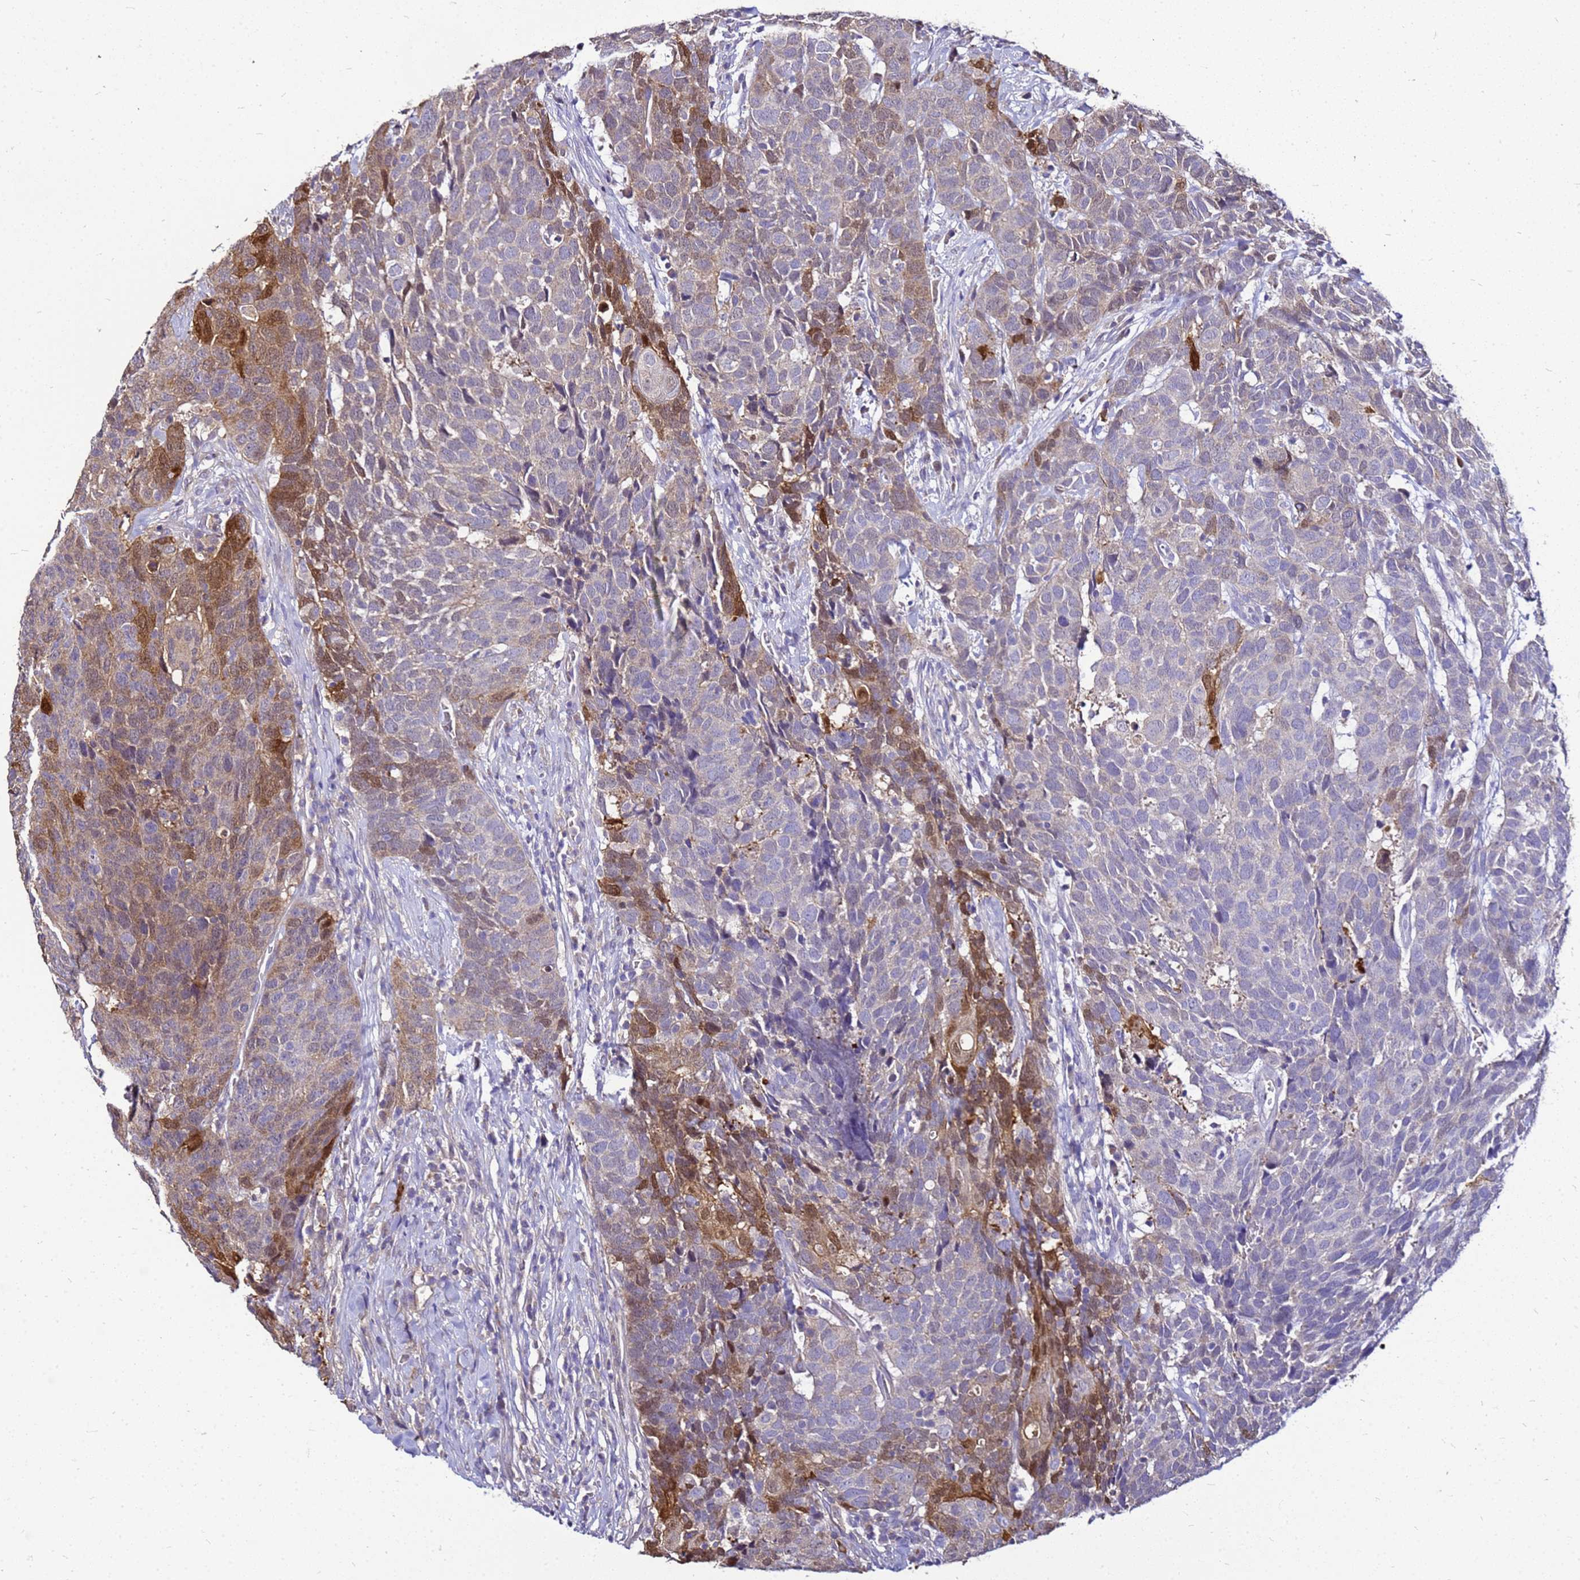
{"staining": {"intensity": "weak", "quantity": "<25%", "location": "cytoplasmic/membranous"}, "tissue": "head and neck cancer", "cell_type": "Tumor cells", "image_type": "cancer", "snomed": [{"axis": "morphology", "description": "Squamous cell carcinoma, NOS"}, {"axis": "topography", "description": "Head-Neck"}], "caption": "Tumor cells show no significant positivity in head and neck squamous cell carcinoma. (Stains: DAB immunohistochemistry with hematoxylin counter stain, Microscopy: brightfield microscopy at high magnification).", "gene": "S100A2", "patient": {"sex": "male", "age": 66}}